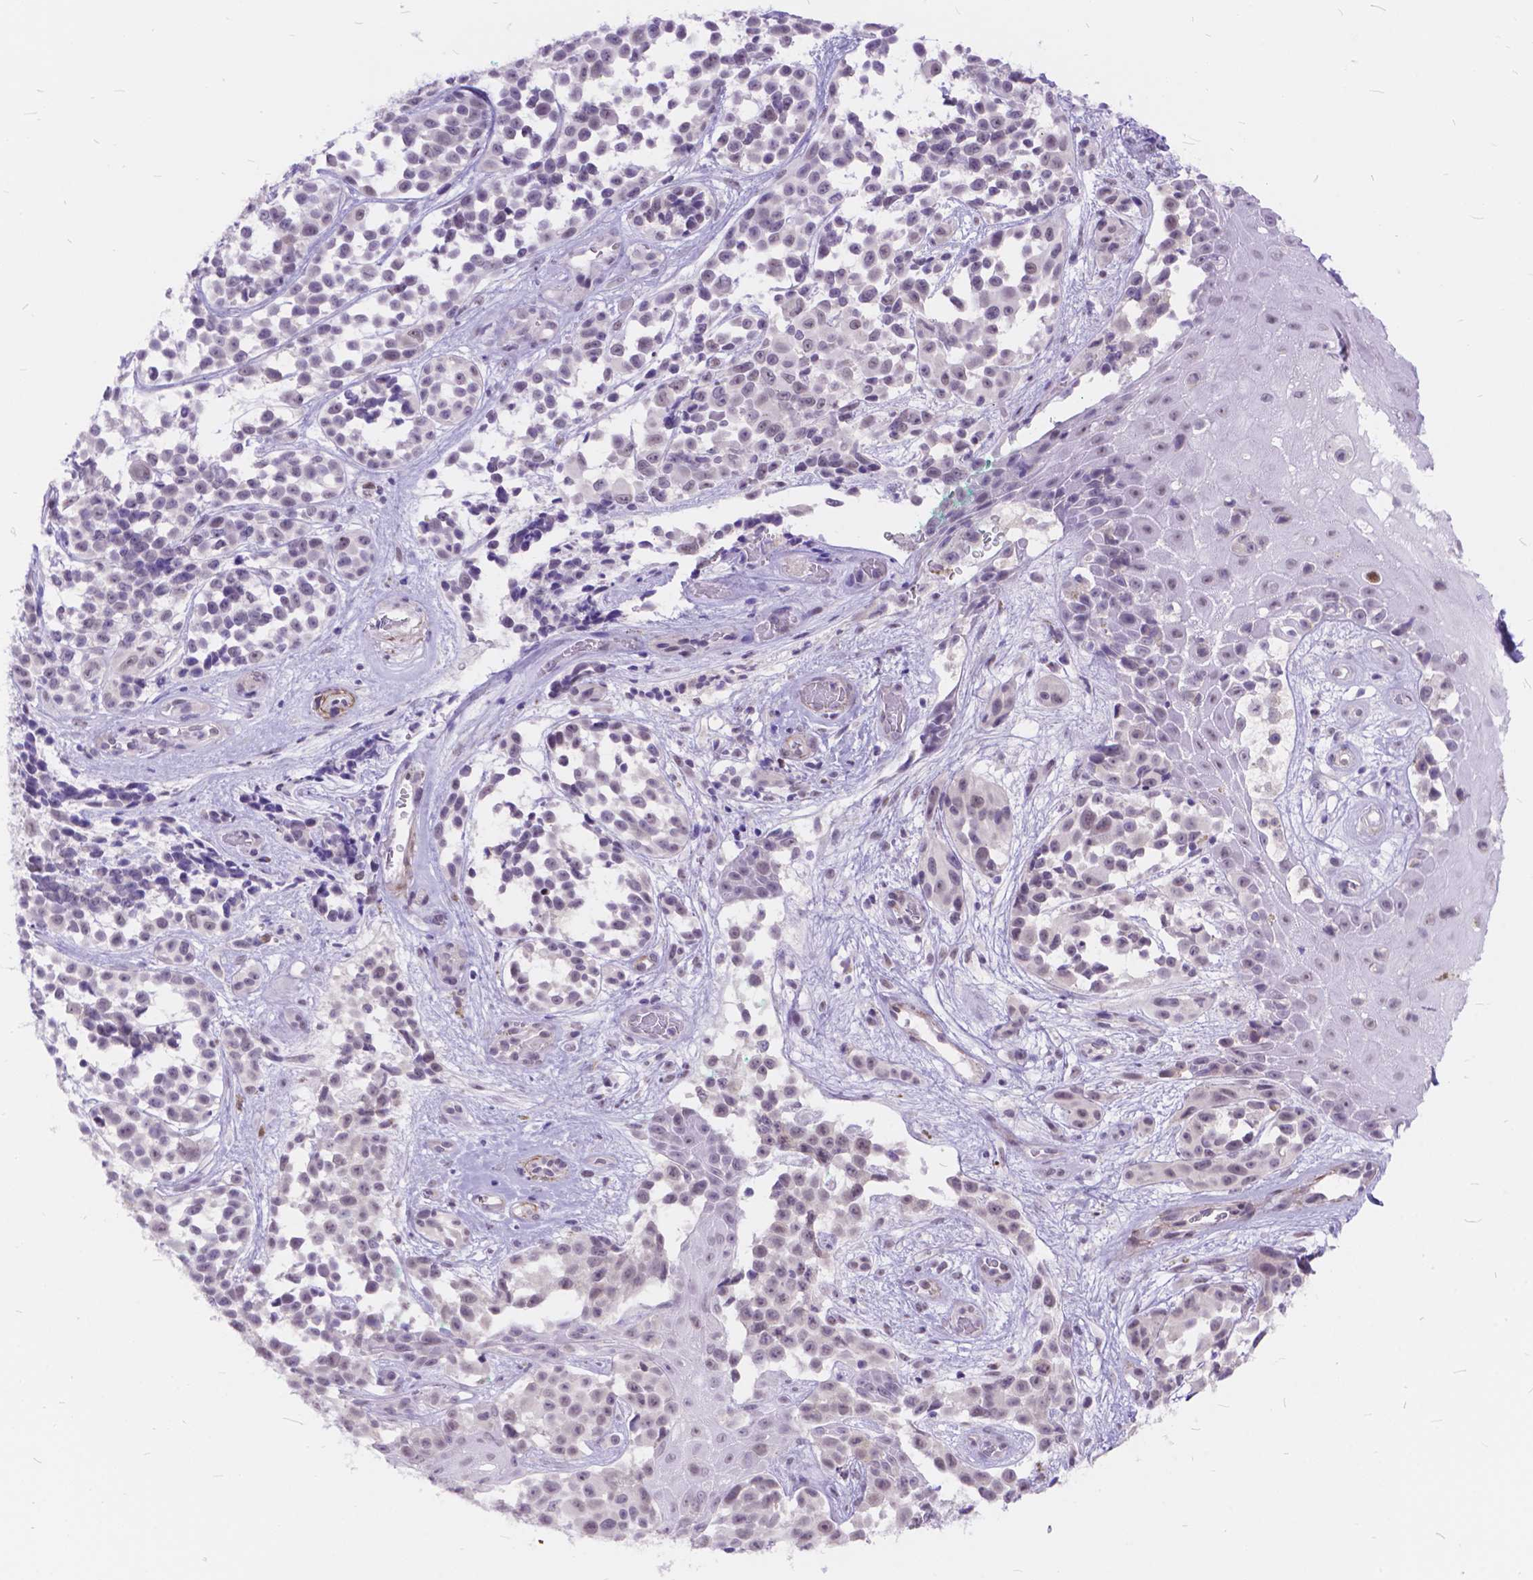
{"staining": {"intensity": "negative", "quantity": "none", "location": "none"}, "tissue": "melanoma", "cell_type": "Tumor cells", "image_type": "cancer", "snomed": [{"axis": "morphology", "description": "Malignant melanoma, NOS"}, {"axis": "topography", "description": "Skin"}], "caption": "Immunohistochemistry (IHC) of melanoma shows no positivity in tumor cells. (DAB (3,3'-diaminobenzidine) IHC, high magnification).", "gene": "MAN2C1", "patient": {"sex": "female", "age": 88}}